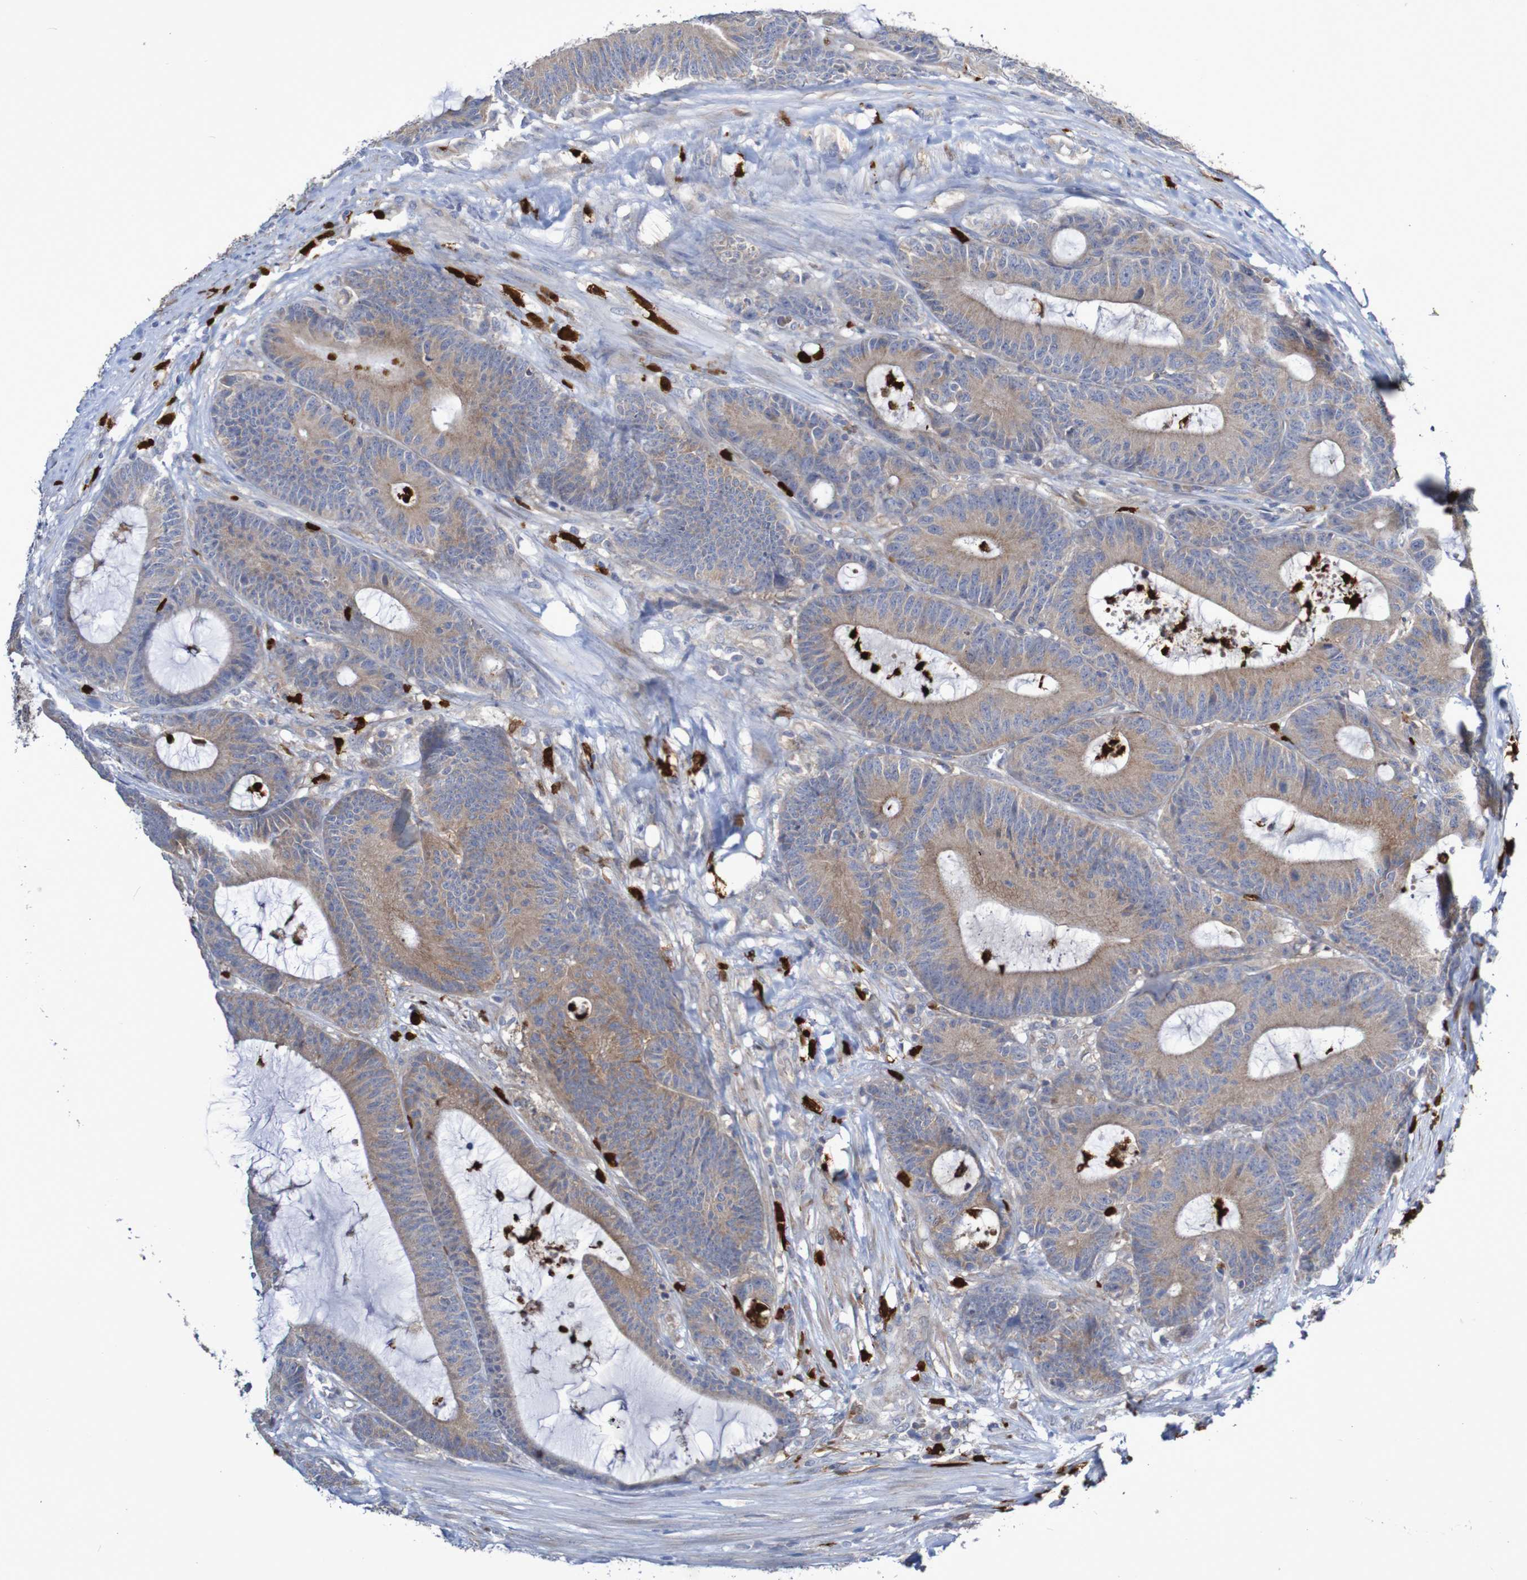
{"staining": {"intensity": "weak", "quantity": ">75%", "location": "cytoplasmic/membranous"}, "tissue": "colorectal cancer", "cell_type": "Tumor cells", "image_type": "cancer", "snomed": [{"axis": "morphology", "description": "Adenocarcinoma, NOS"}, {"axis": "topography", "description": "Colon"}], "caption": "Adenocarcinoma (colorectal) stained for a protein demonstrates weak cytoplasmic/membranous positivity in tumor cells.", "gene": "PARP4", "patient": {"sex": "female", "age": 84}}